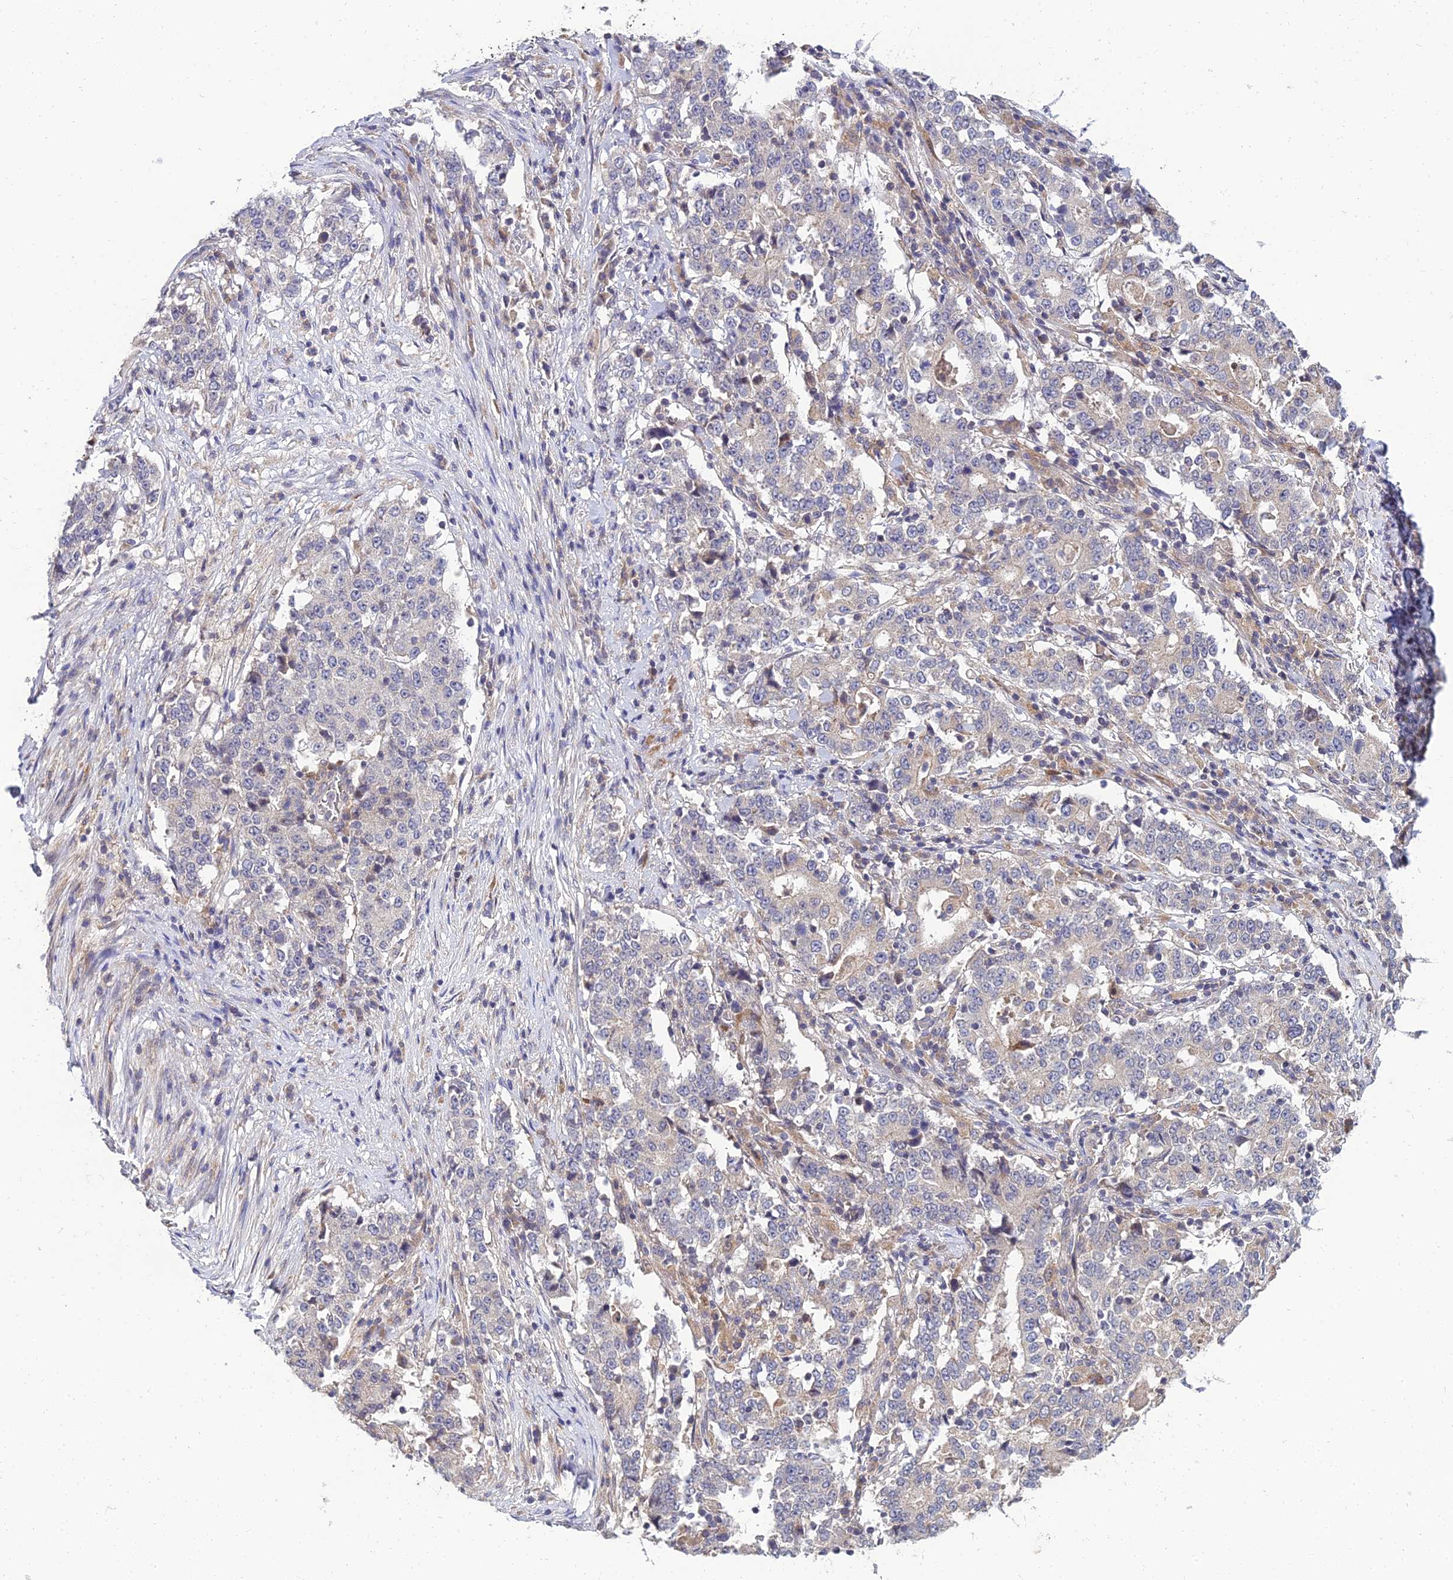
{"staining": {"intensity": "negative", "quantity": "none", "location": "none"}, "tissue": "stomach cancer", "cell_type": "Tumor cells", "image_type": "cancer", "snomed": [{"axis": "morphology", "description": "Adenocarcinoma, NOS"}, {"axis": "topography", "description": "Stomach"}], "caption": "DAB (3,3'-diaminobenzidine) immunohistochemical staining of human stomach adenocarcinoma reveals no significant expression in tumor cells.", "gene": "NPY", "patient": {"sex": "male", "age": 59}}